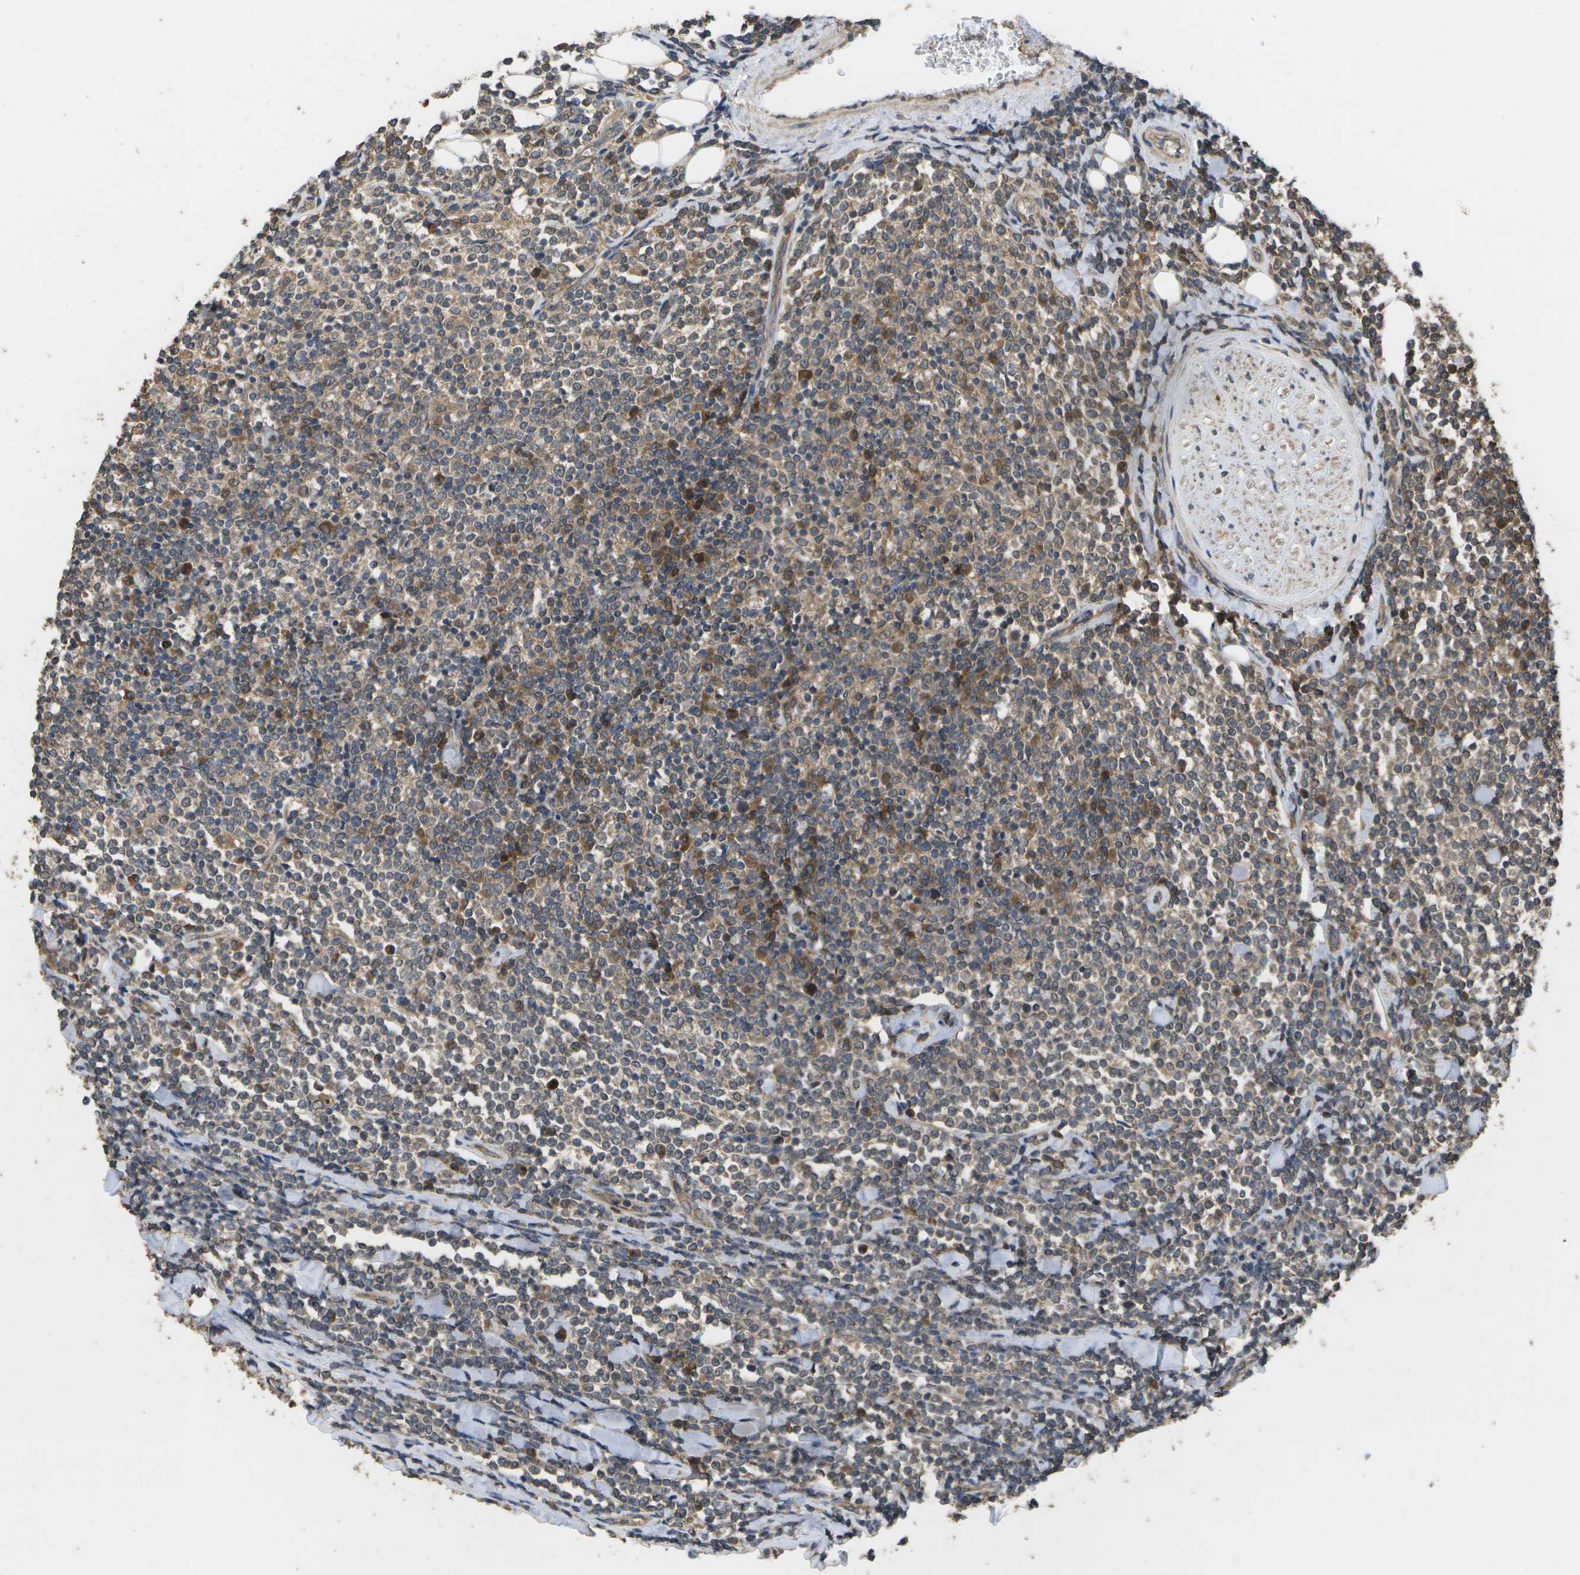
{"staining": {"intensity": "moderate", "quantity": "25%-75%", "location": "cytoplasmic/membranous"}, "tissue": "lymphoma", "cell_type": "Tumor cells", "image_type": "cancer", "snomed": [{"axis": "morphology", "description": "Malignant lymphoma, non-Hodgkin's type, Low grade"}, {"axis": "topography", "description": "Soft tissue"}], "caption": "A medium amount of moderate cytoplasmic/membranous expression is seen in about 25%-75% of tumor cells in lymphoma tissue.", "gene": "SACS", "patient": {"sex": "male", "age": 92}}